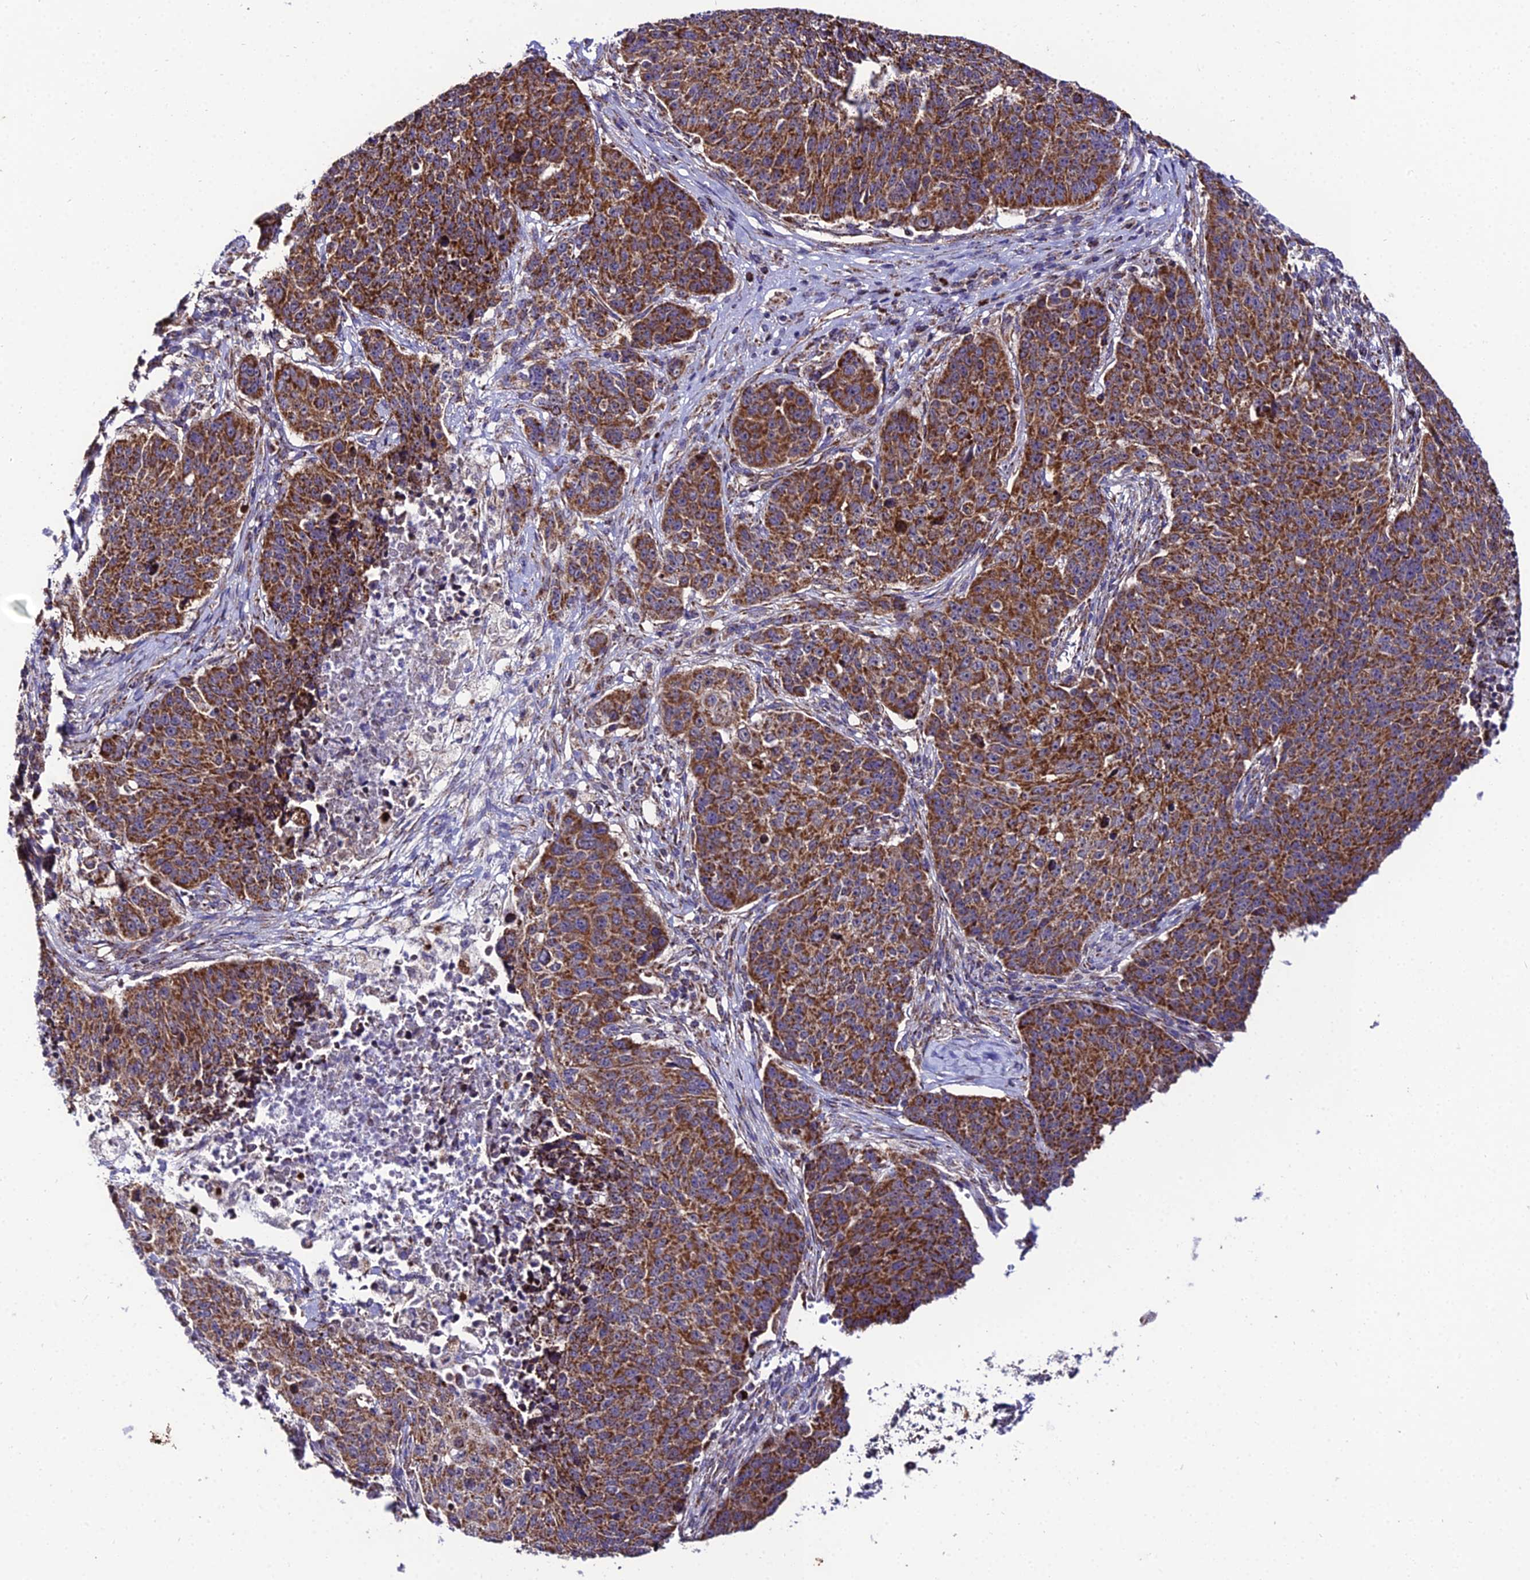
{"staining": {"intensity": "strong", "quantity": ">75%", "location": "cytoplasmic/membranous"}, "tissue": "lung cancer", "cell_type": "Tumor cells", "image_type": "cancer", "snomed": [{"axis": "morphology", "description": "Normal tissue, NOS"}, {"axis": "morphology", "description": "Squamous cell carcinoma, NOS"}, {"axis": "topography", "description": "Lymph node"}, {"axis": "topography", "description": "Lung"}], "caption": "Immunohistochemical staining of human squamous cell carcinoma (lung) demonstrates high levels of strong cytoplasmic/membranous staining in about >75% of tumor cells.", "gene": "PSMD2", "patient": {"sex": "male", "age": 66}}